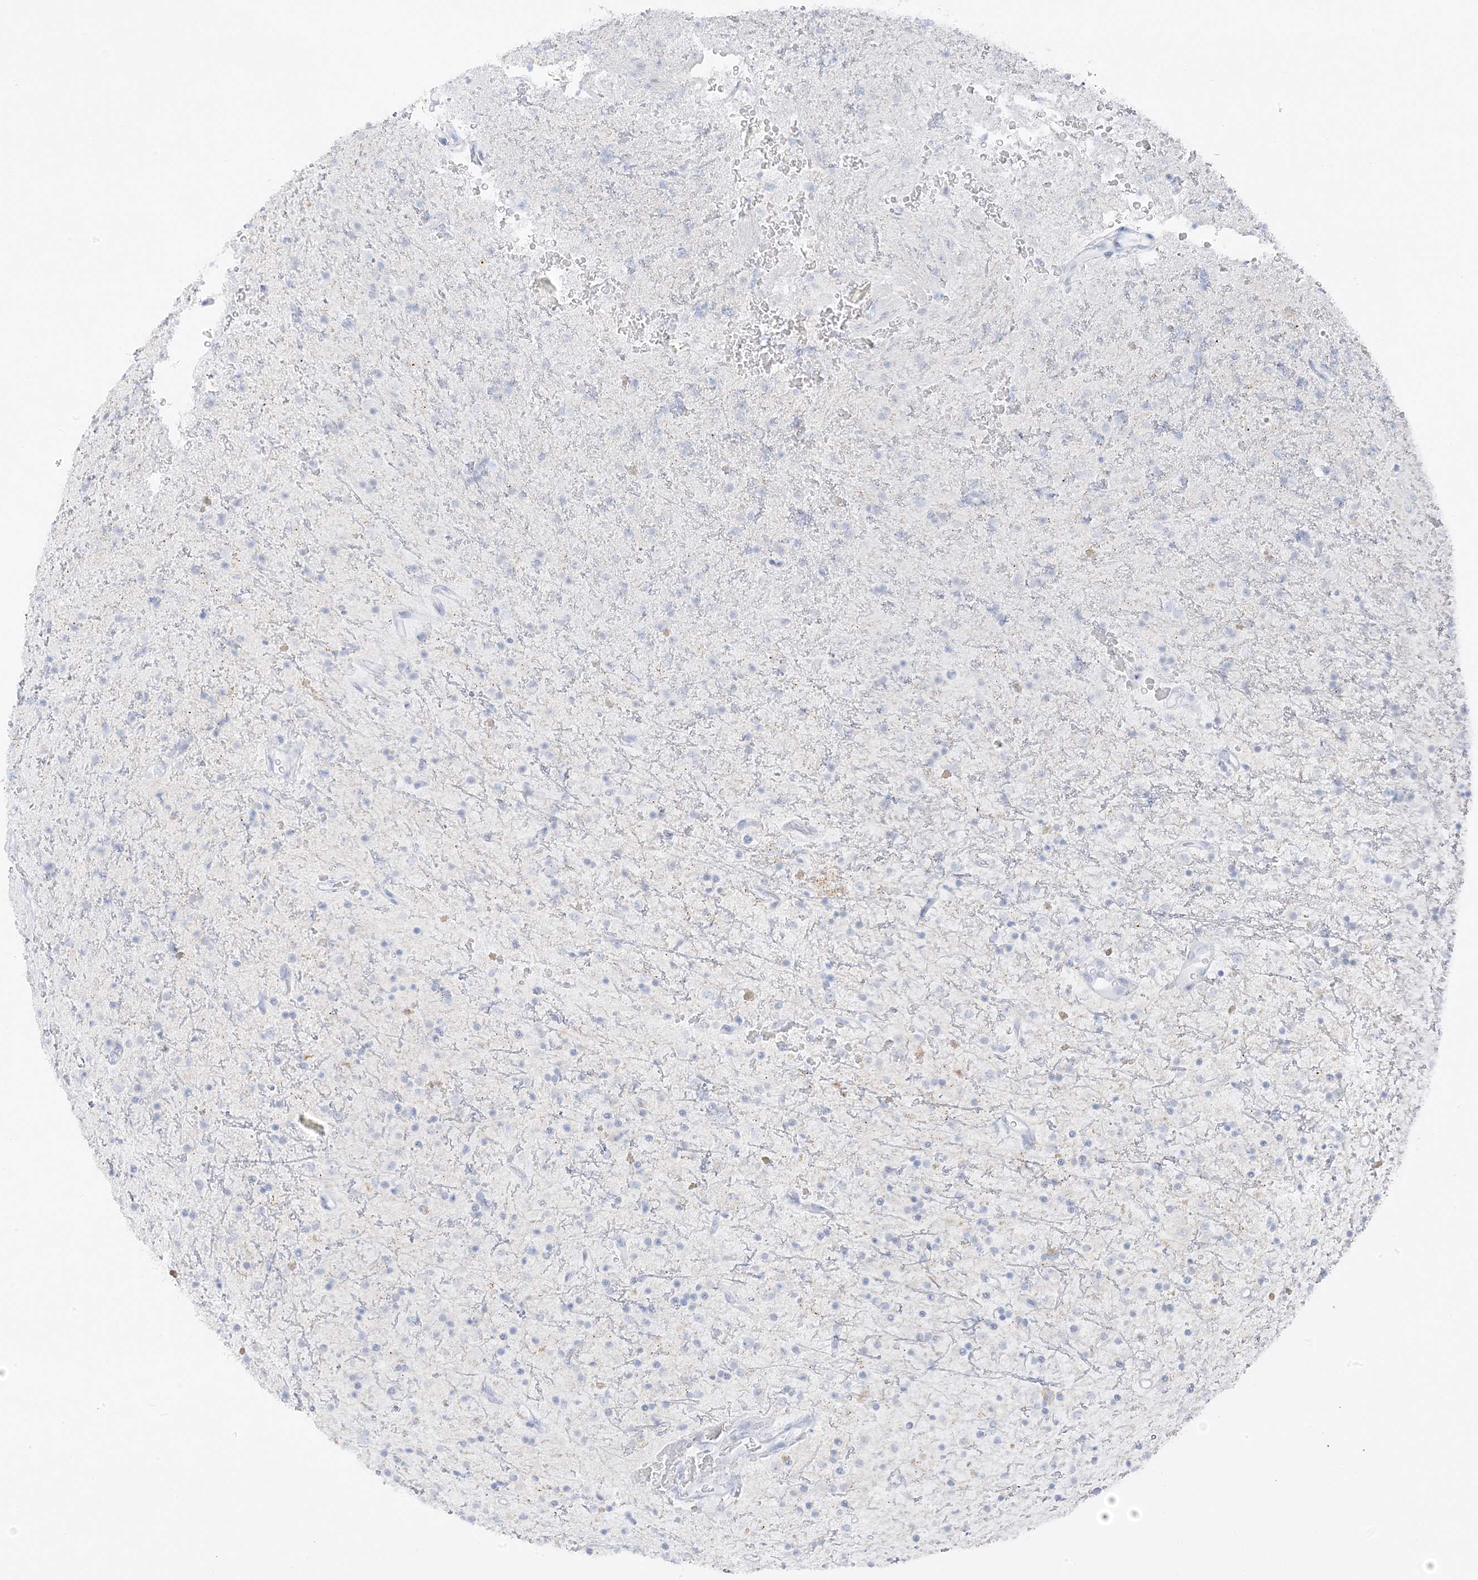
{"staining": {"intensity": "negative", "quantity": "none", "location": "none"}, "tissue": "glioma", "cell_type": "Tumor cells", "image_type": "cancer", "snomed": [{"axis": "morphology", "description": "Glioma, malignant, High grade"}, {"axis": "topography", "description": "Brain"}], "caption": "DAB (3,3'-diaminobenzidine) immunohistochemical staining of glioma demonstrates no significant expression in tumor cells. Nuclei are stained in blue.", "gene": "ZFP64", "patient": {"sex": "male", "age": 34}}